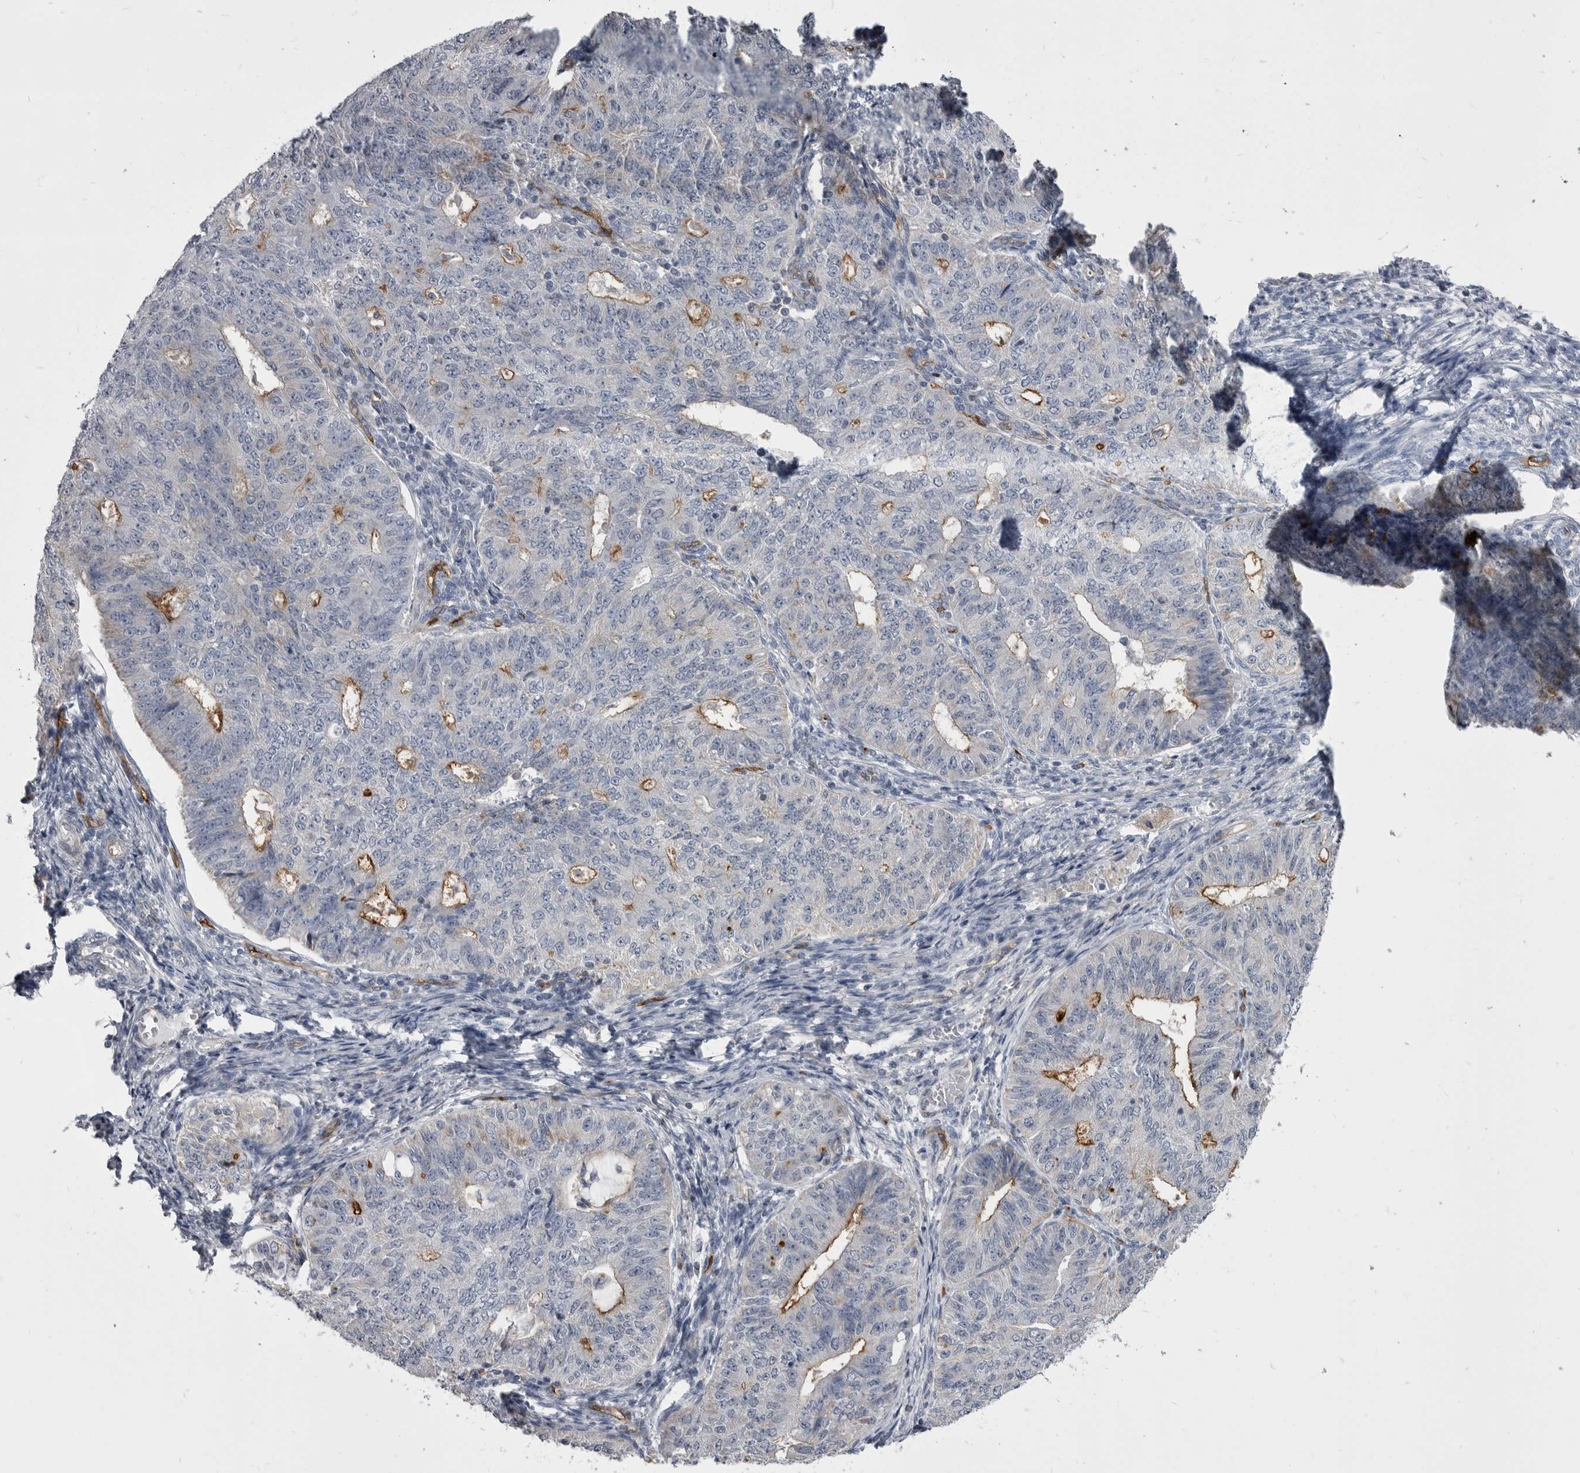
{"staining": {"intensity": "moderate", "quantity": "25%-75%", "location": "cytoplasmic/membranous"}, "tissue": "endometrial cancer", "cell_type": "Tumor cells", "image_type": "cancer", "snomed": [{"axis": "morphology", "description": "Adenocarcinoma, NOS"}, {"axis": "topography", "description": "Endometrium"}], "caption": "Protein staining by immunohistochemistry shows moderate cytoplasmic/membranous staining in about 25%-75% of tumor cells in endometrial adenocarcinoma.", "gene": "OPLAH", "patient": {"sex": "female", "age": 32}}